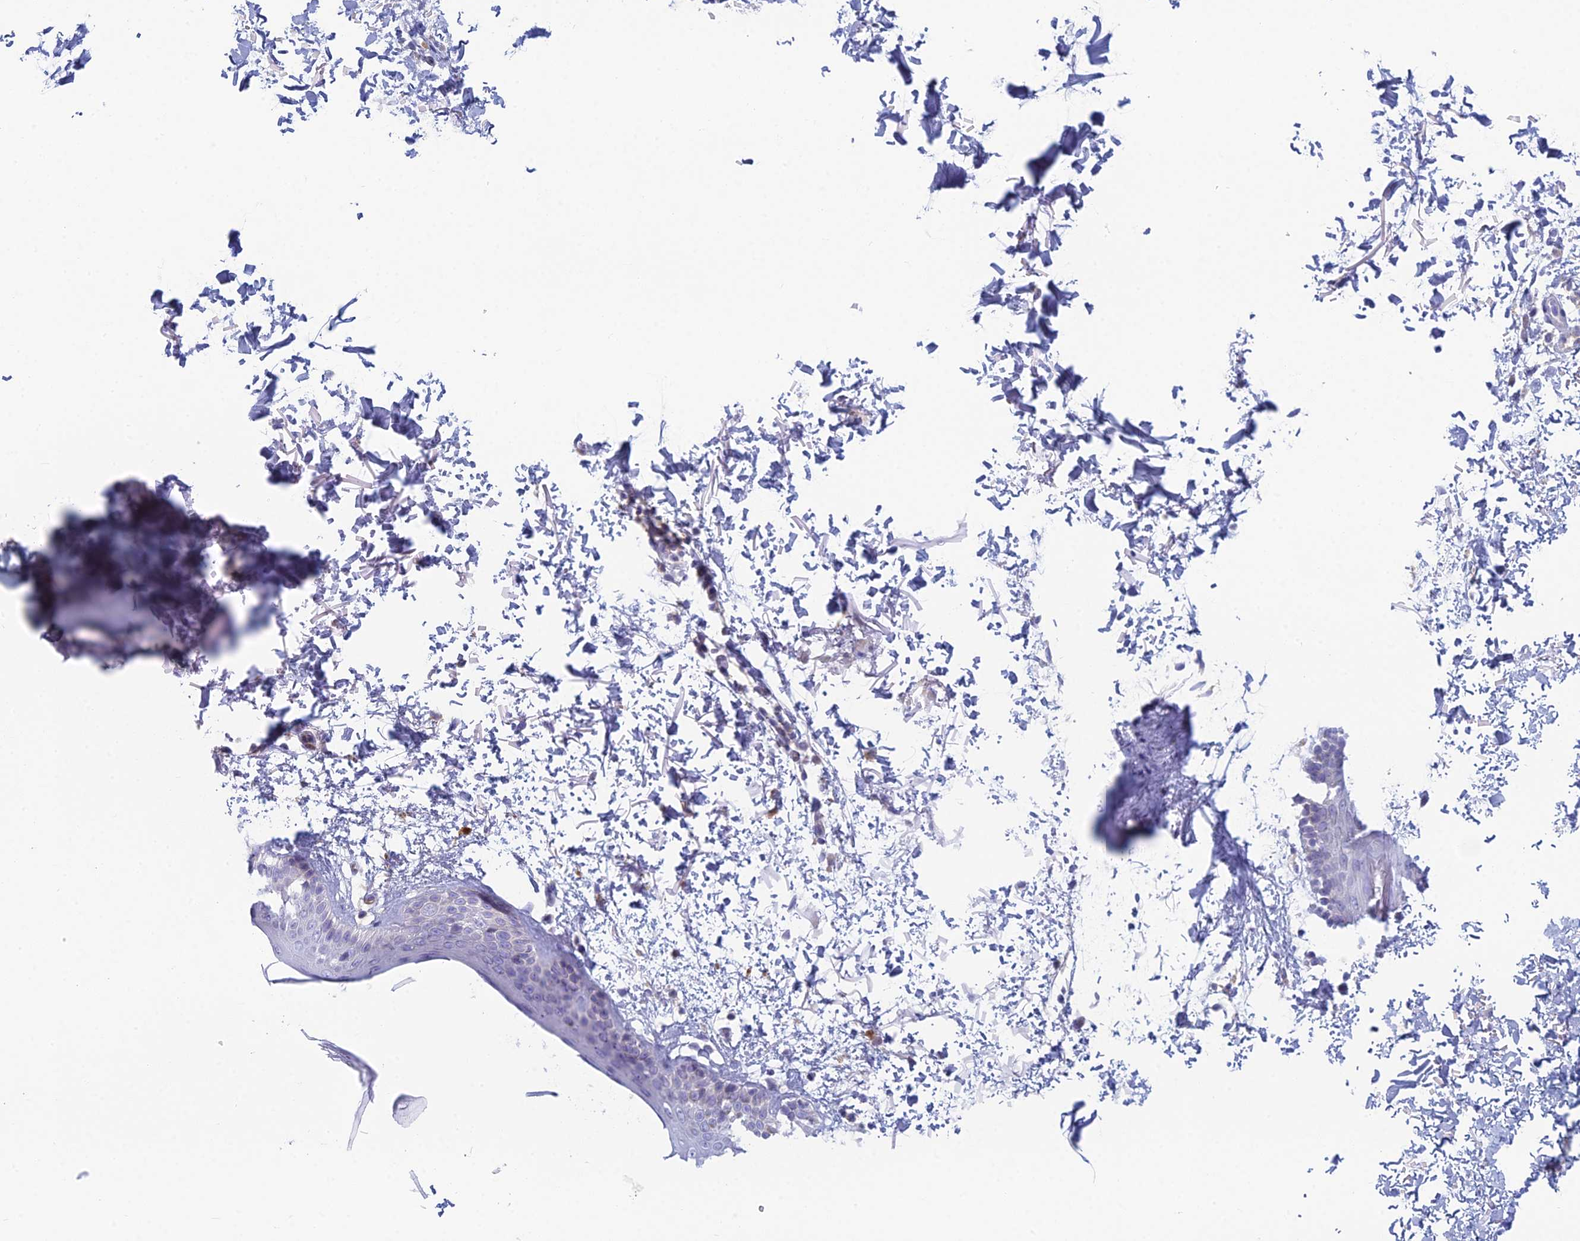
{"staining": {"intensity": "negative", "quantity": "none", "location": "none"}, "tissue": "skin", "cell_type": "Fibroblasts", "image_type": "normal", "snomed": [{"axis": "morphology", "description": "Normal tissue, NOS"}, {"axis": "topography", "description": "Skin"}], "caption": "The image displays no staining of fibroblasts in normal skin. (DAB (3,3'-diaminobenzidine) immunohistochemistry (IHC), high magnification).", "gene": "FERD3L", "patient": {"sex": "male", "age": 66}}